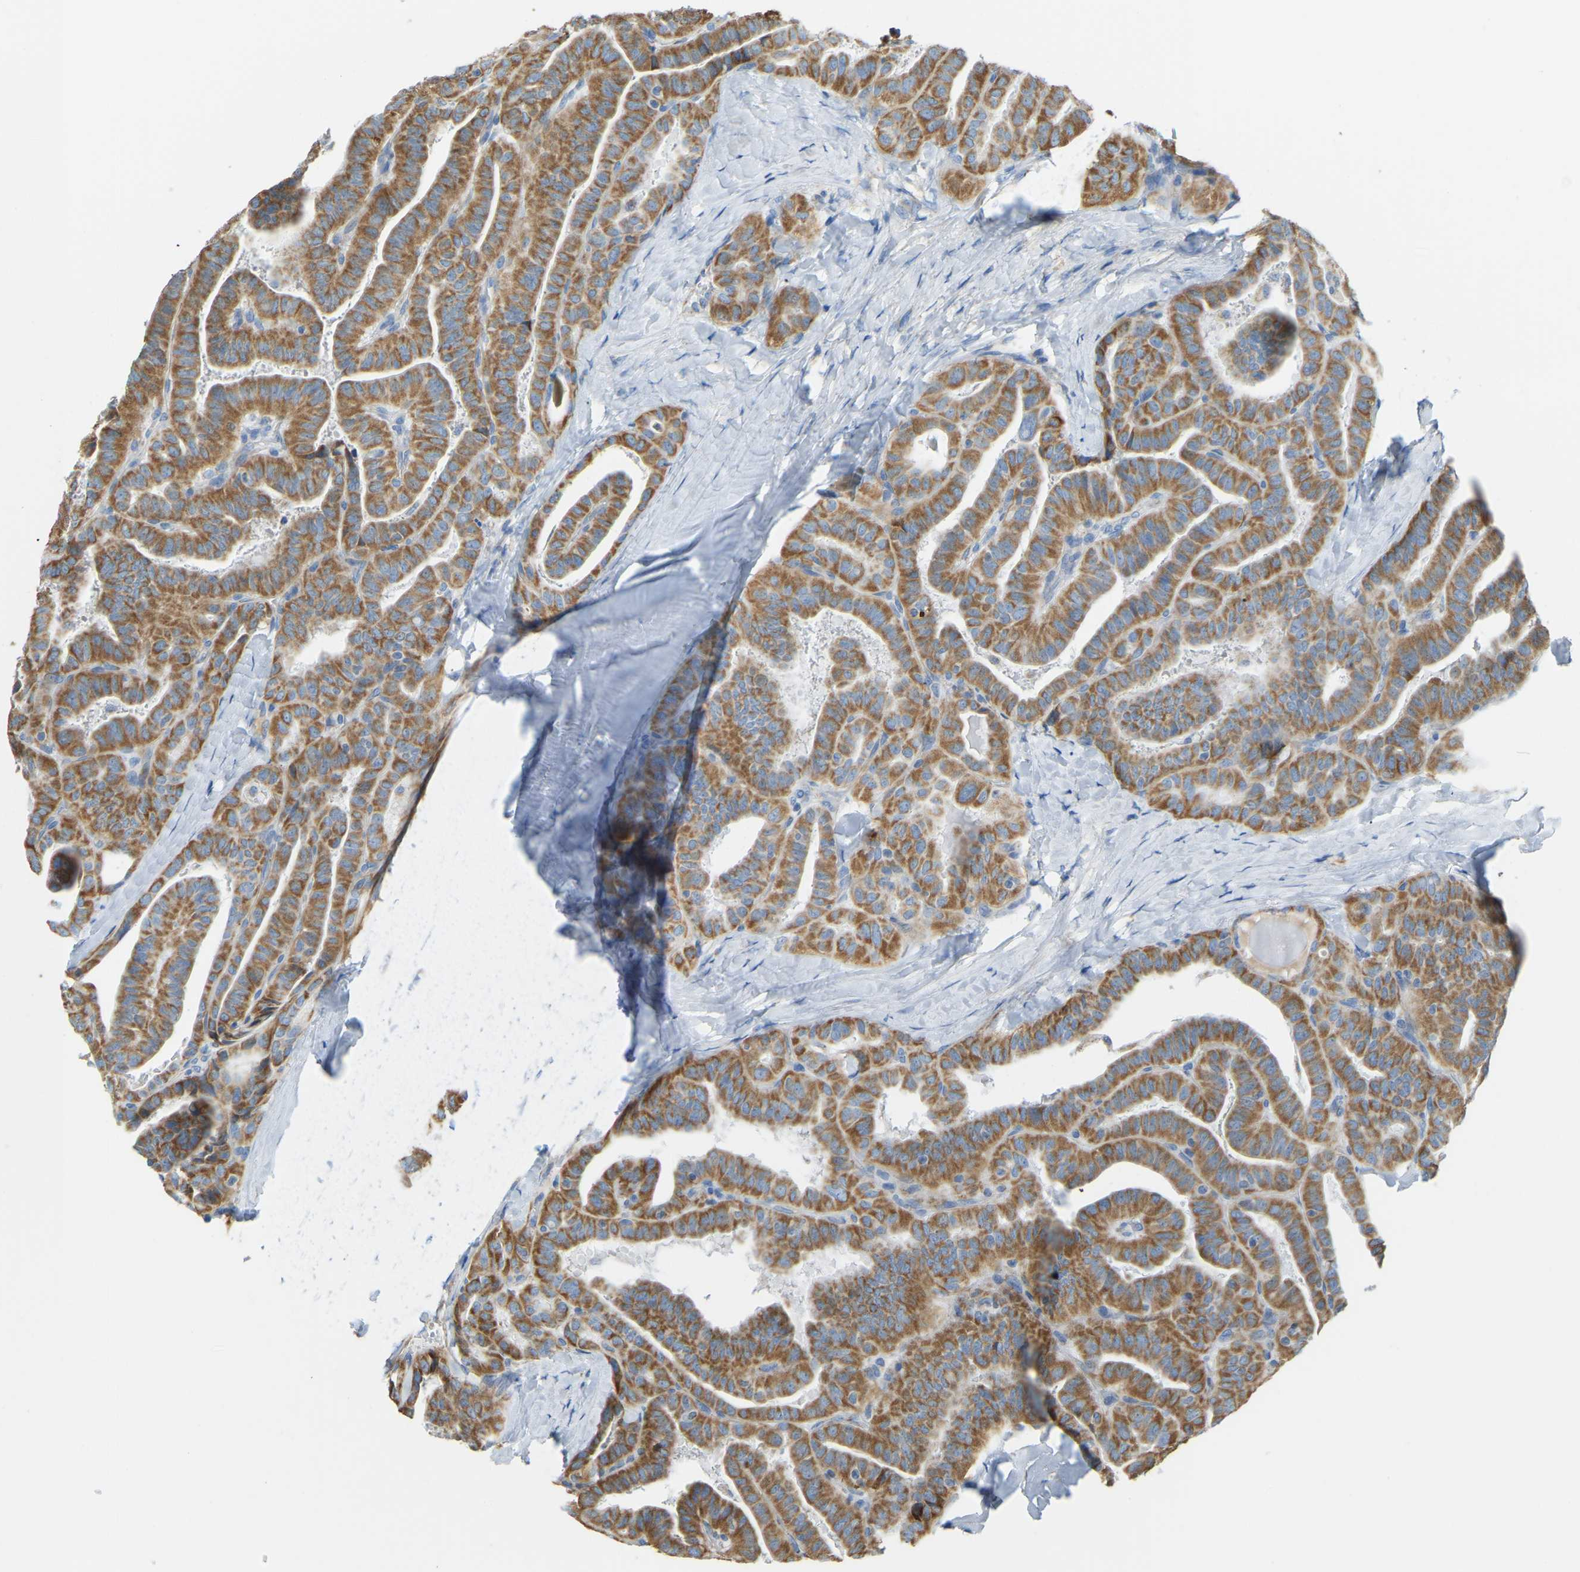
{"staining": {"intensity": "moderate", "quantity": ">75%", "location": "cytoplasmic/membranous"}, "tissue": "thyroid cancer", "cell_type": "Tumor cells", "image_type": "cancer", "snomed": [{"axis": "morphology", "description": "Papillary adenocarcinoma, NOS"}, {"axis": "topography", "description": "Thyroid gland"}], "caption": "Immunohistochemistry (IHC) (DAB) staining of thyroid cancer shows moderate cytoplasmic/membranous protein positivity in about >75% of tumor cells.", "gene": "GDA", "patient": {"sex": "male", "age": 77}}